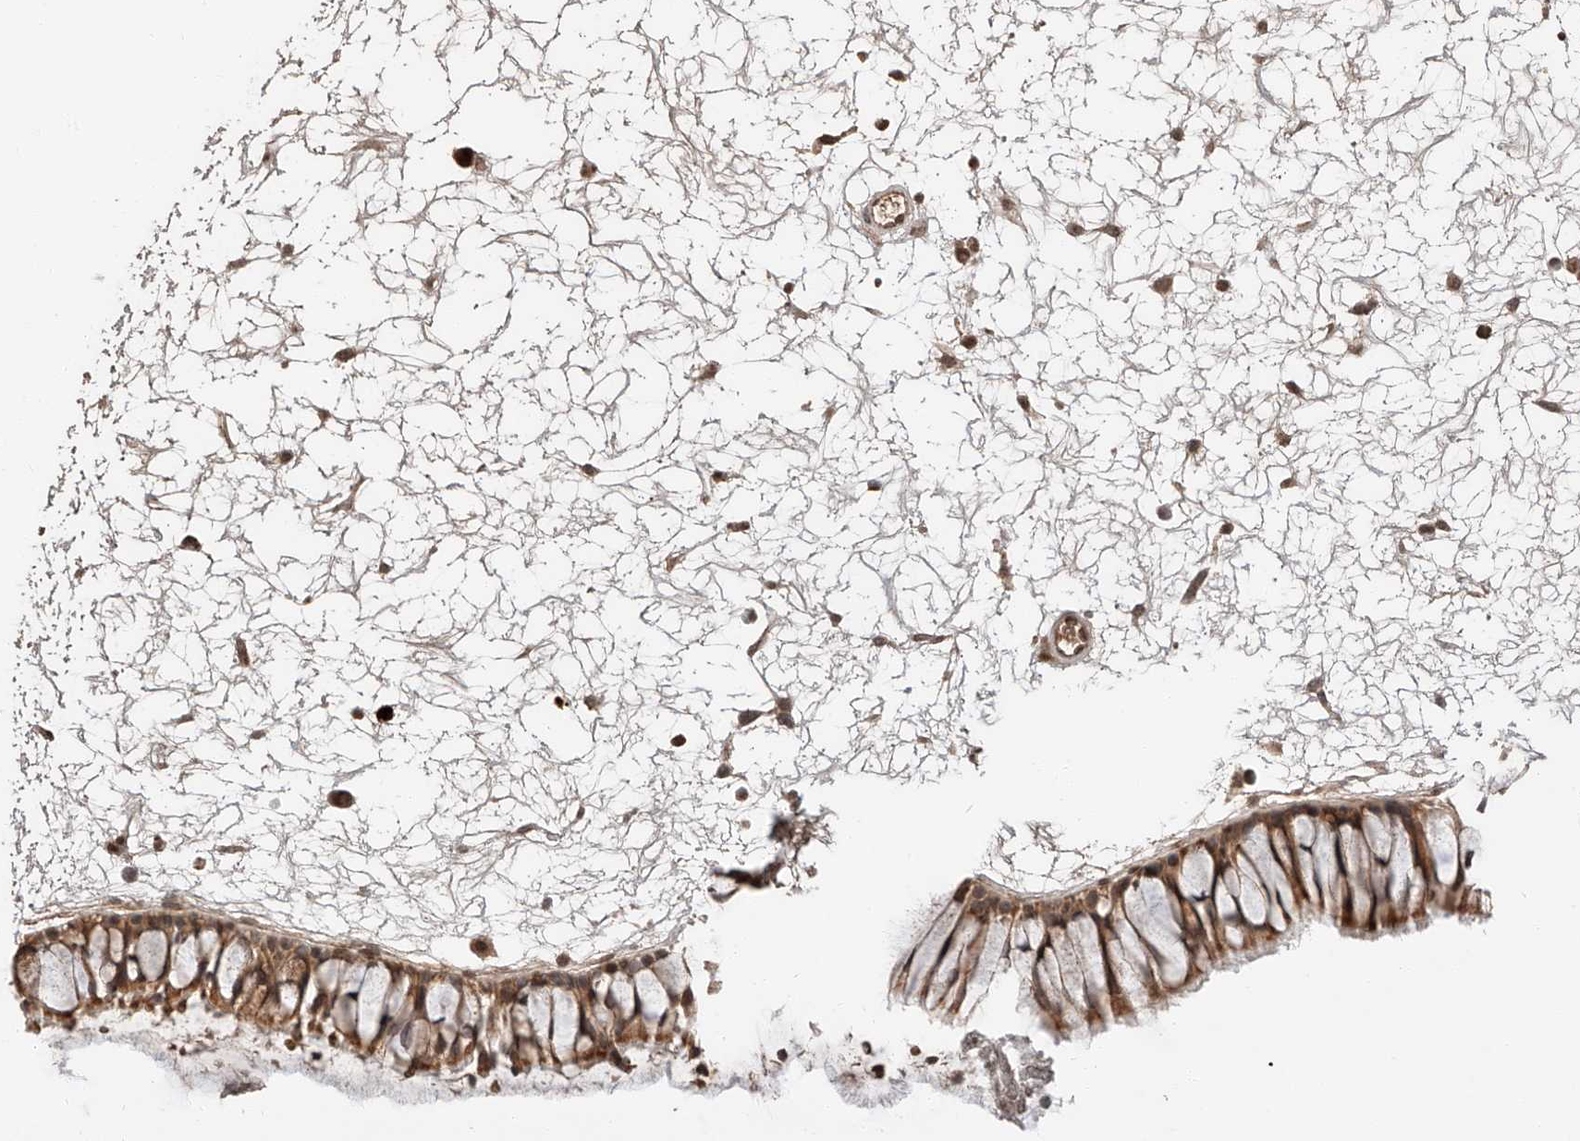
{"staining": {"intensity": "moderate", "quantity": ">75%", "location": "cytoplasmic/membranous"}, "tissue": "nasopharynx", "cell_type": "Respiratory epithelial cells", "image_type": "normal", "snomed": [{"axis": "morphology", "description": "Normal tissue, NOS"}, {"axis": "topography", "description": "Nasopharynx"}], "caption": "IHC histopathology image of benign nasopharynx: human nasopharynx stained using immunohistochemistry (IHC) reveals medium levels of moderate protein expression localized specifically in the cytoplasmic/membranous of respiratory epithelial cells, appearing as a cytoplasmic/membranous brown color.", "gene": "ARHGAP33", "patient": {"sex": "male", "age": 64}}